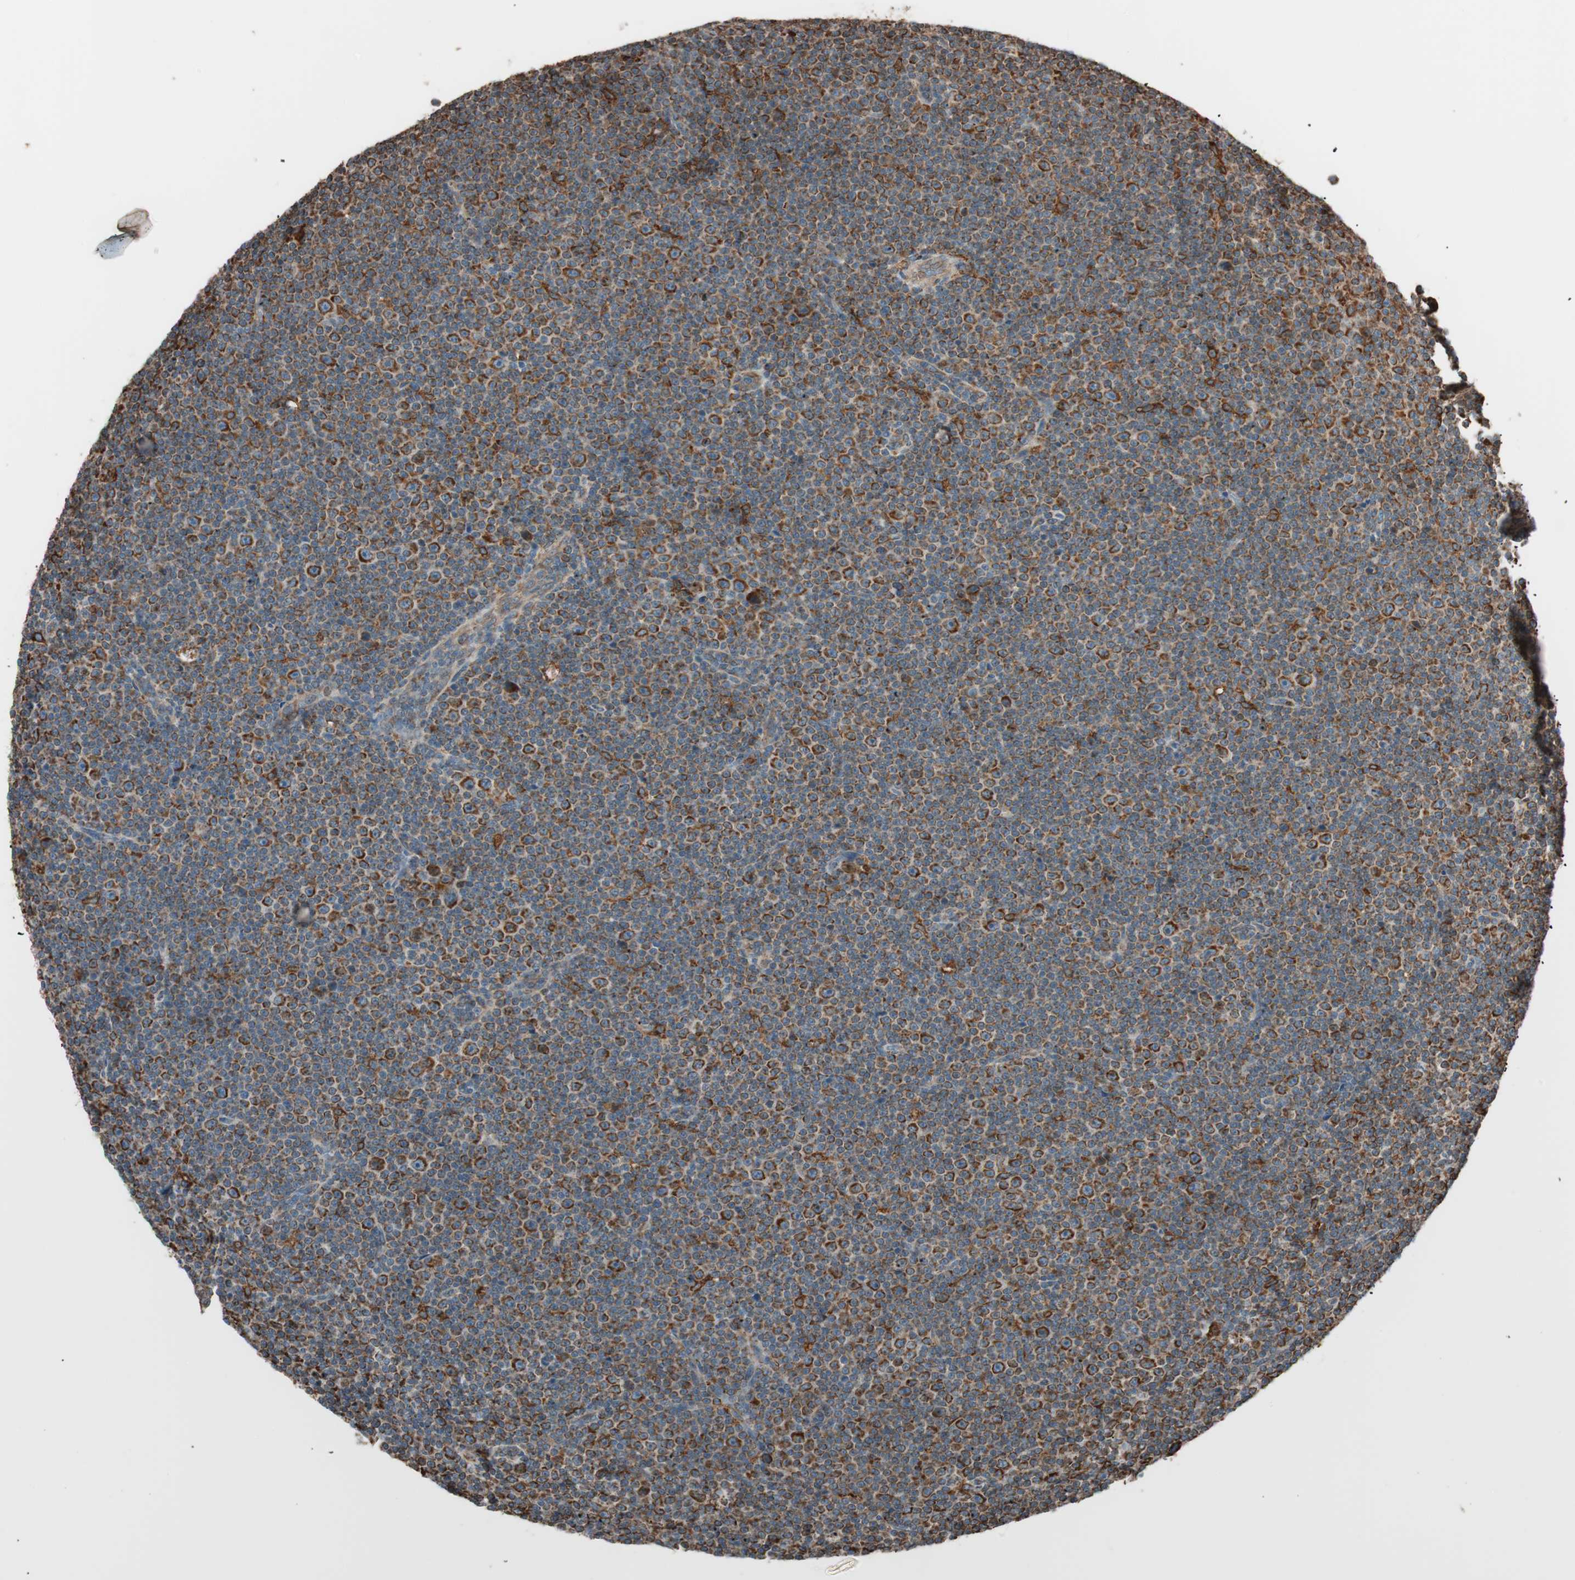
{"staining": {"intensity": "strong", "quantity": ">75%", "location": "cytoplasmic/membranous"}, "tissue": "lymphoma", "cell_type": "Tumor cells", "image_type": "cancer", "snomed": [{"axis": "morphology", "description": "Malignant lymphoma, non-Hodgkin's type, Low grade"}, {"axis": "topography", "description": "Lymph node"}], "caption": "The photomicrograph demonstrates immunohistochemical staining of malignant lymphoma, non-Hodgkin's type (low-grade). There is strong cytoplasmic/membranous positivity is identified in approximately >75% of tumor cells. The protein of interest is stained brown, and the nuclei are stained in blue (DAB IHC with brightfield microscopy, high magnification).", "gene": "VEGFA", "patient": {"sex": "female", "age": 67}}